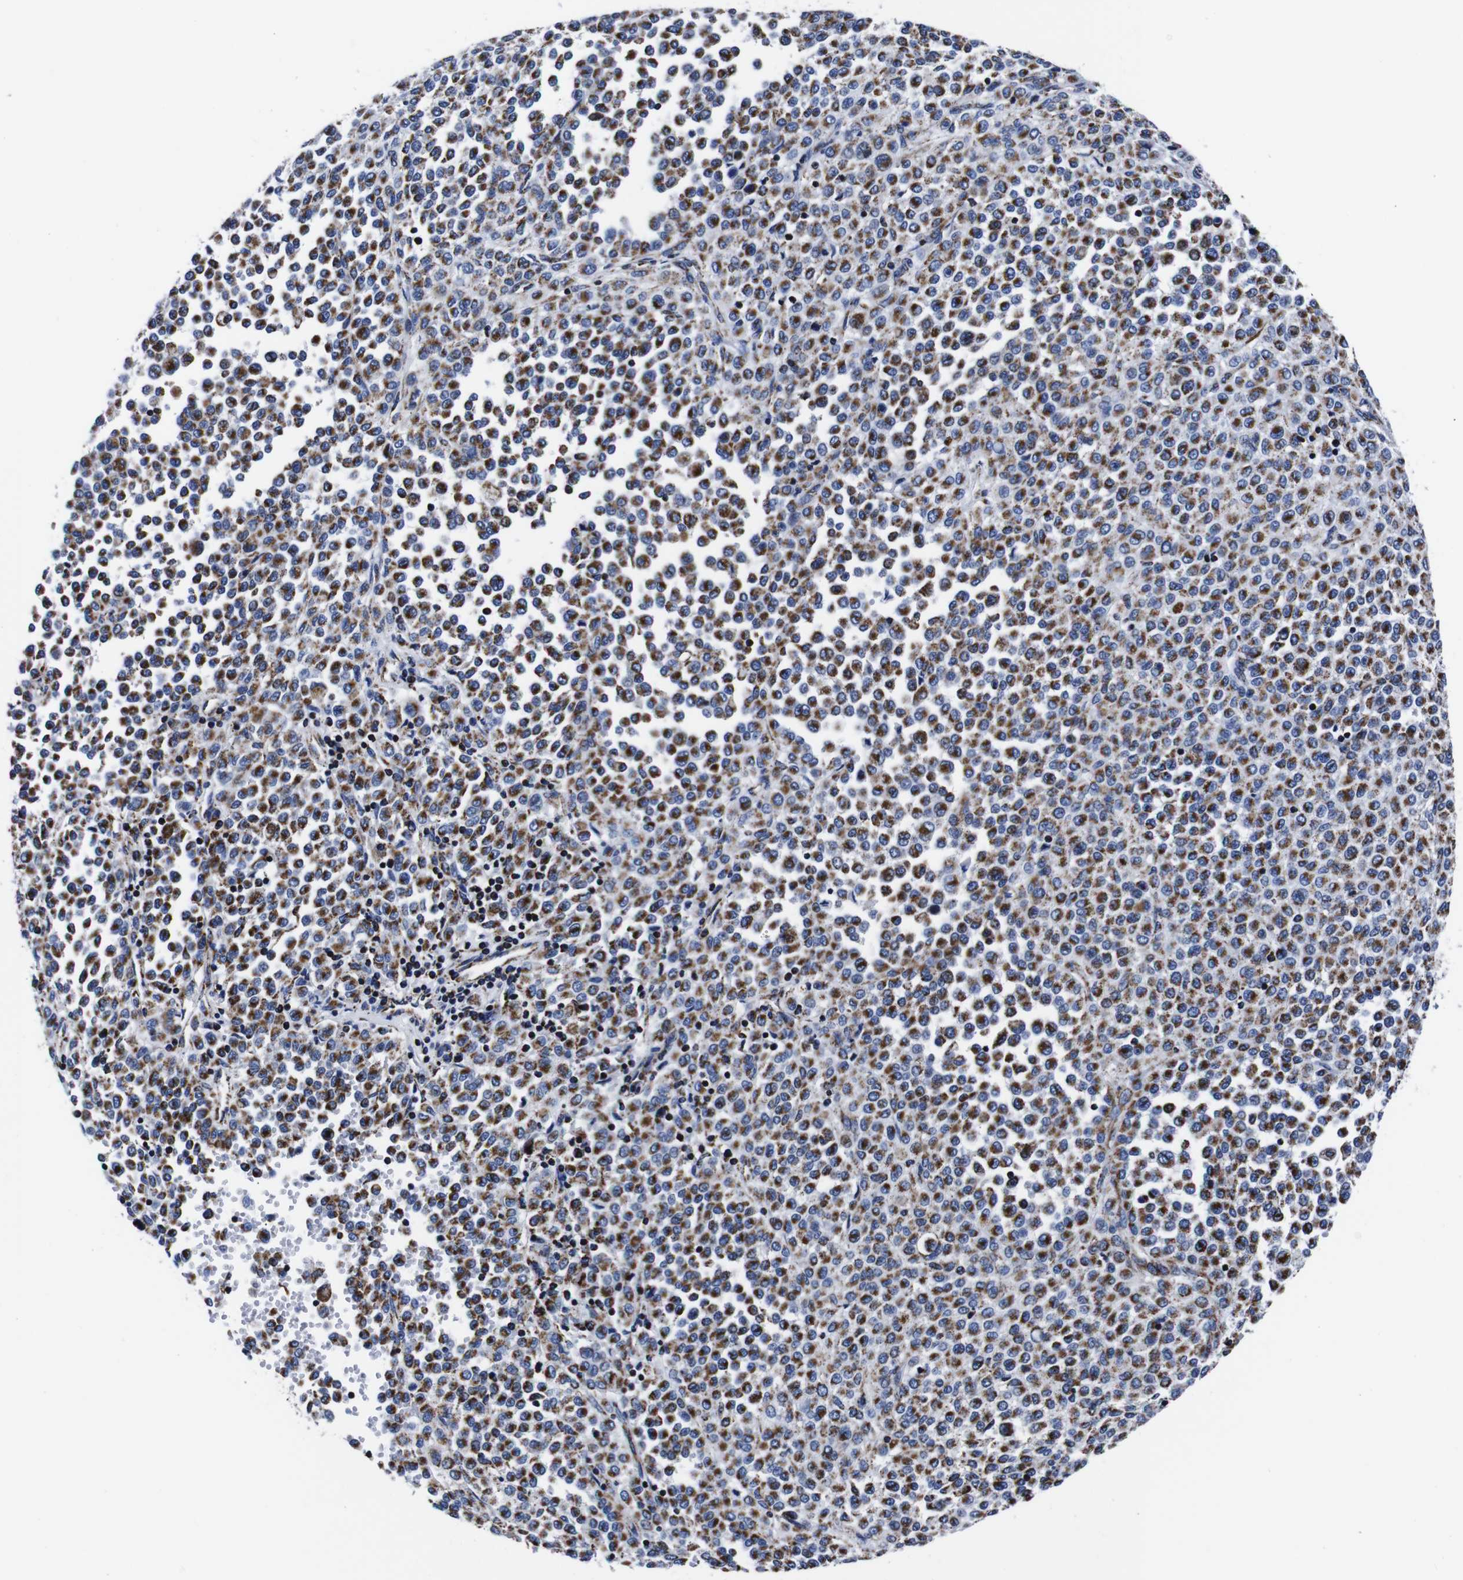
{"staining": {"intensity": "moderate", "quantity": ">75%", "location": "cytoplasmic/membranous"}, "tissue": "melanoma", "cell_type": "Tumor cells", "image_type": "cancer", "snomed": [{"axis": "morphology", "description": "Malignant melanoma, Metastatic site"}, {"axis": "topography", "description": "Pancreas"}], "caption": "Moderate cytoplasmic/membranous expression for a protein is appreciated in about >75% of tumor cells of melanoma using immunohistochemistry.", "gene": "FKBP9", "patient": {"sex": "female", "age": 30}}